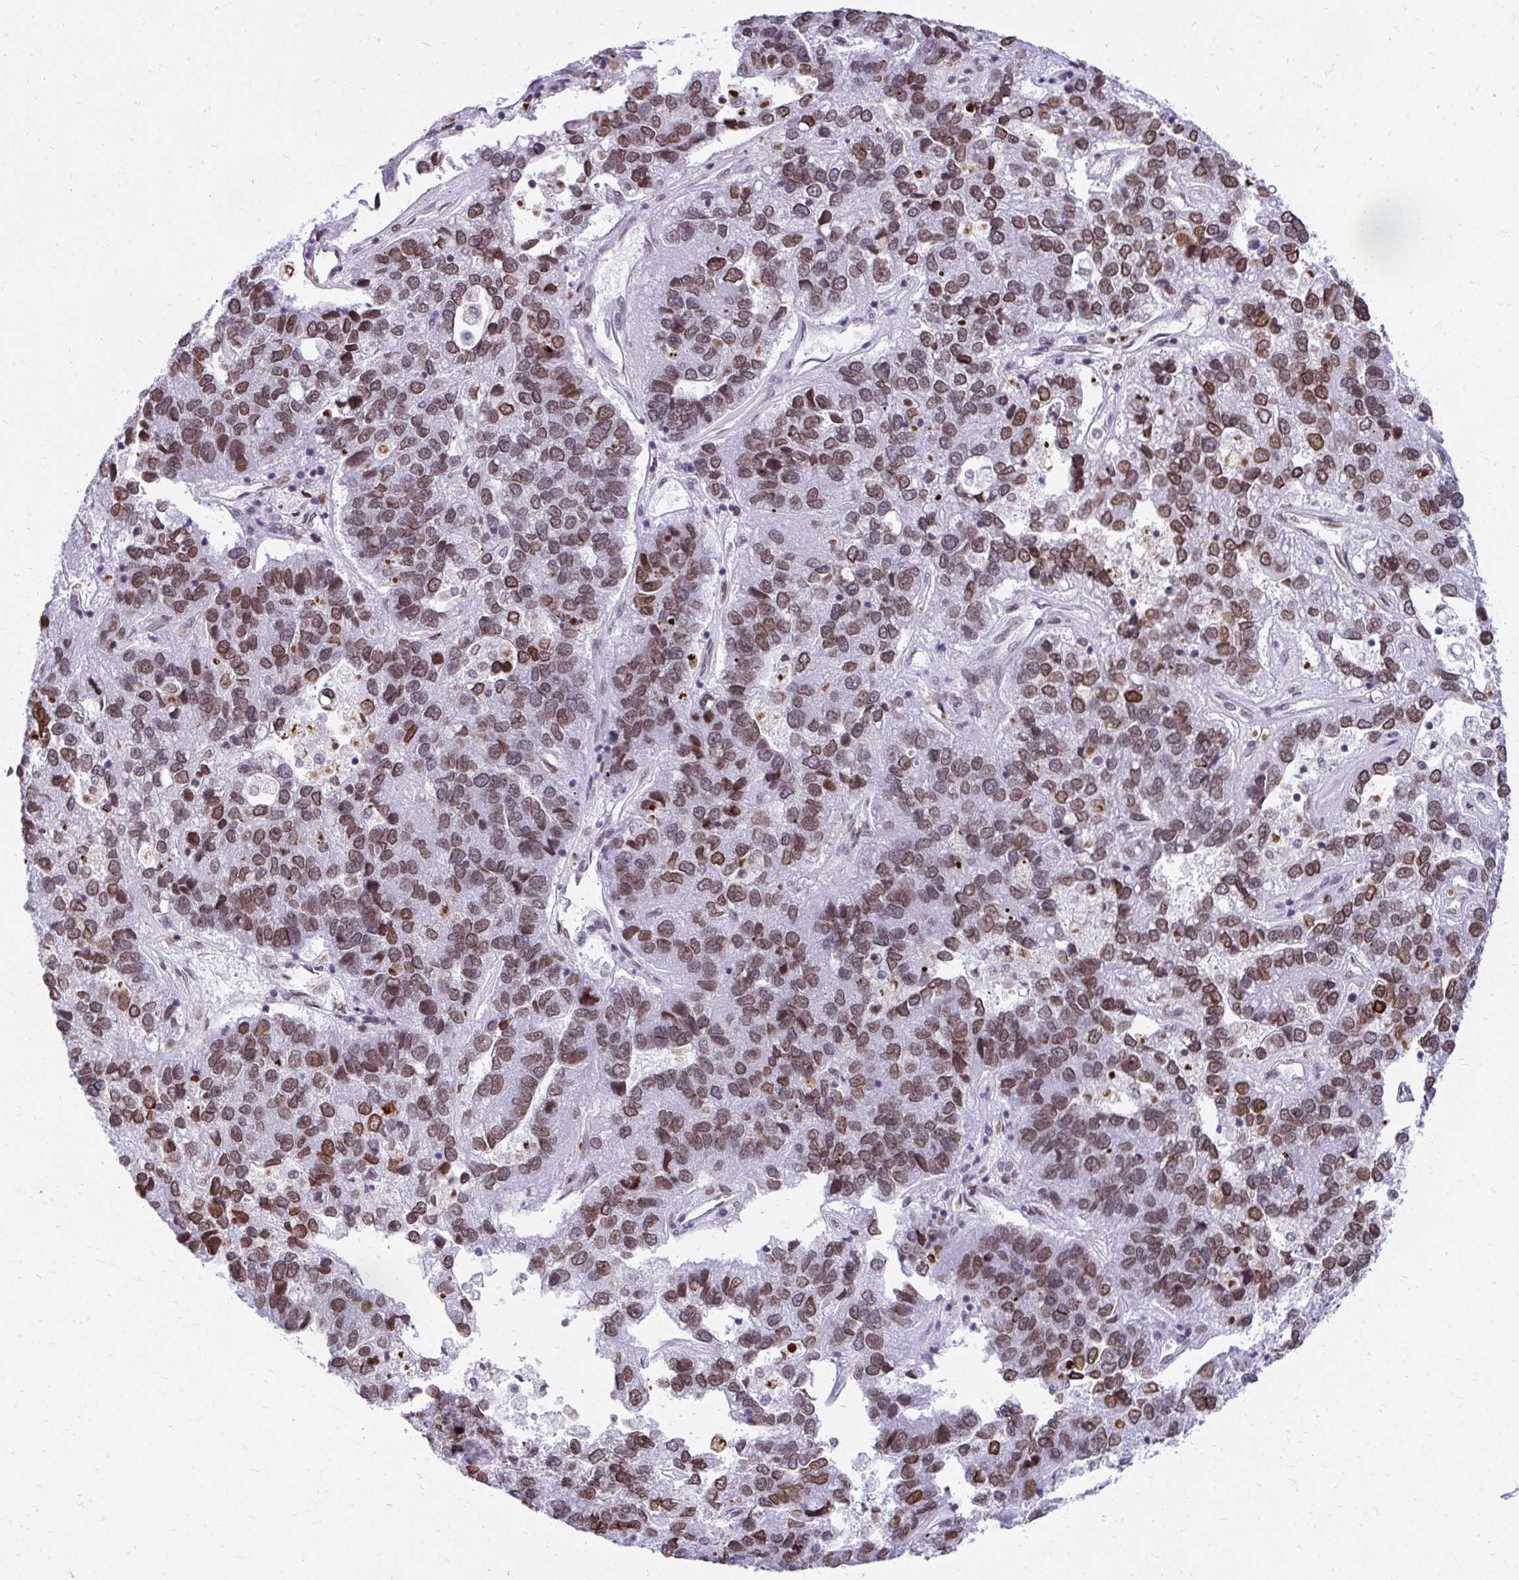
{"staining": {"intensity": "moderate", "quantity": ">75%", "location": "cytoplasmic/membranous,nuclear"}, "tissue": "pancreatic cancer", "cell_type": "Tumor cells", "image_type": "cancer", "snomed": [{"axis": "morphology", "description": "Adenocarcinoma, NOS"}, {"axis": "topography", "description": "Pancreas"}], "caption": "This is an image of immunohistochemistry (IHC) staining of adenocarcinoma (pancreatic), which shows moderate expression in the cytoplasmic/membranous and nuclear of tumor cells.", "gene": "BANF1", "patient": {"sex": "female", "age": 61}}